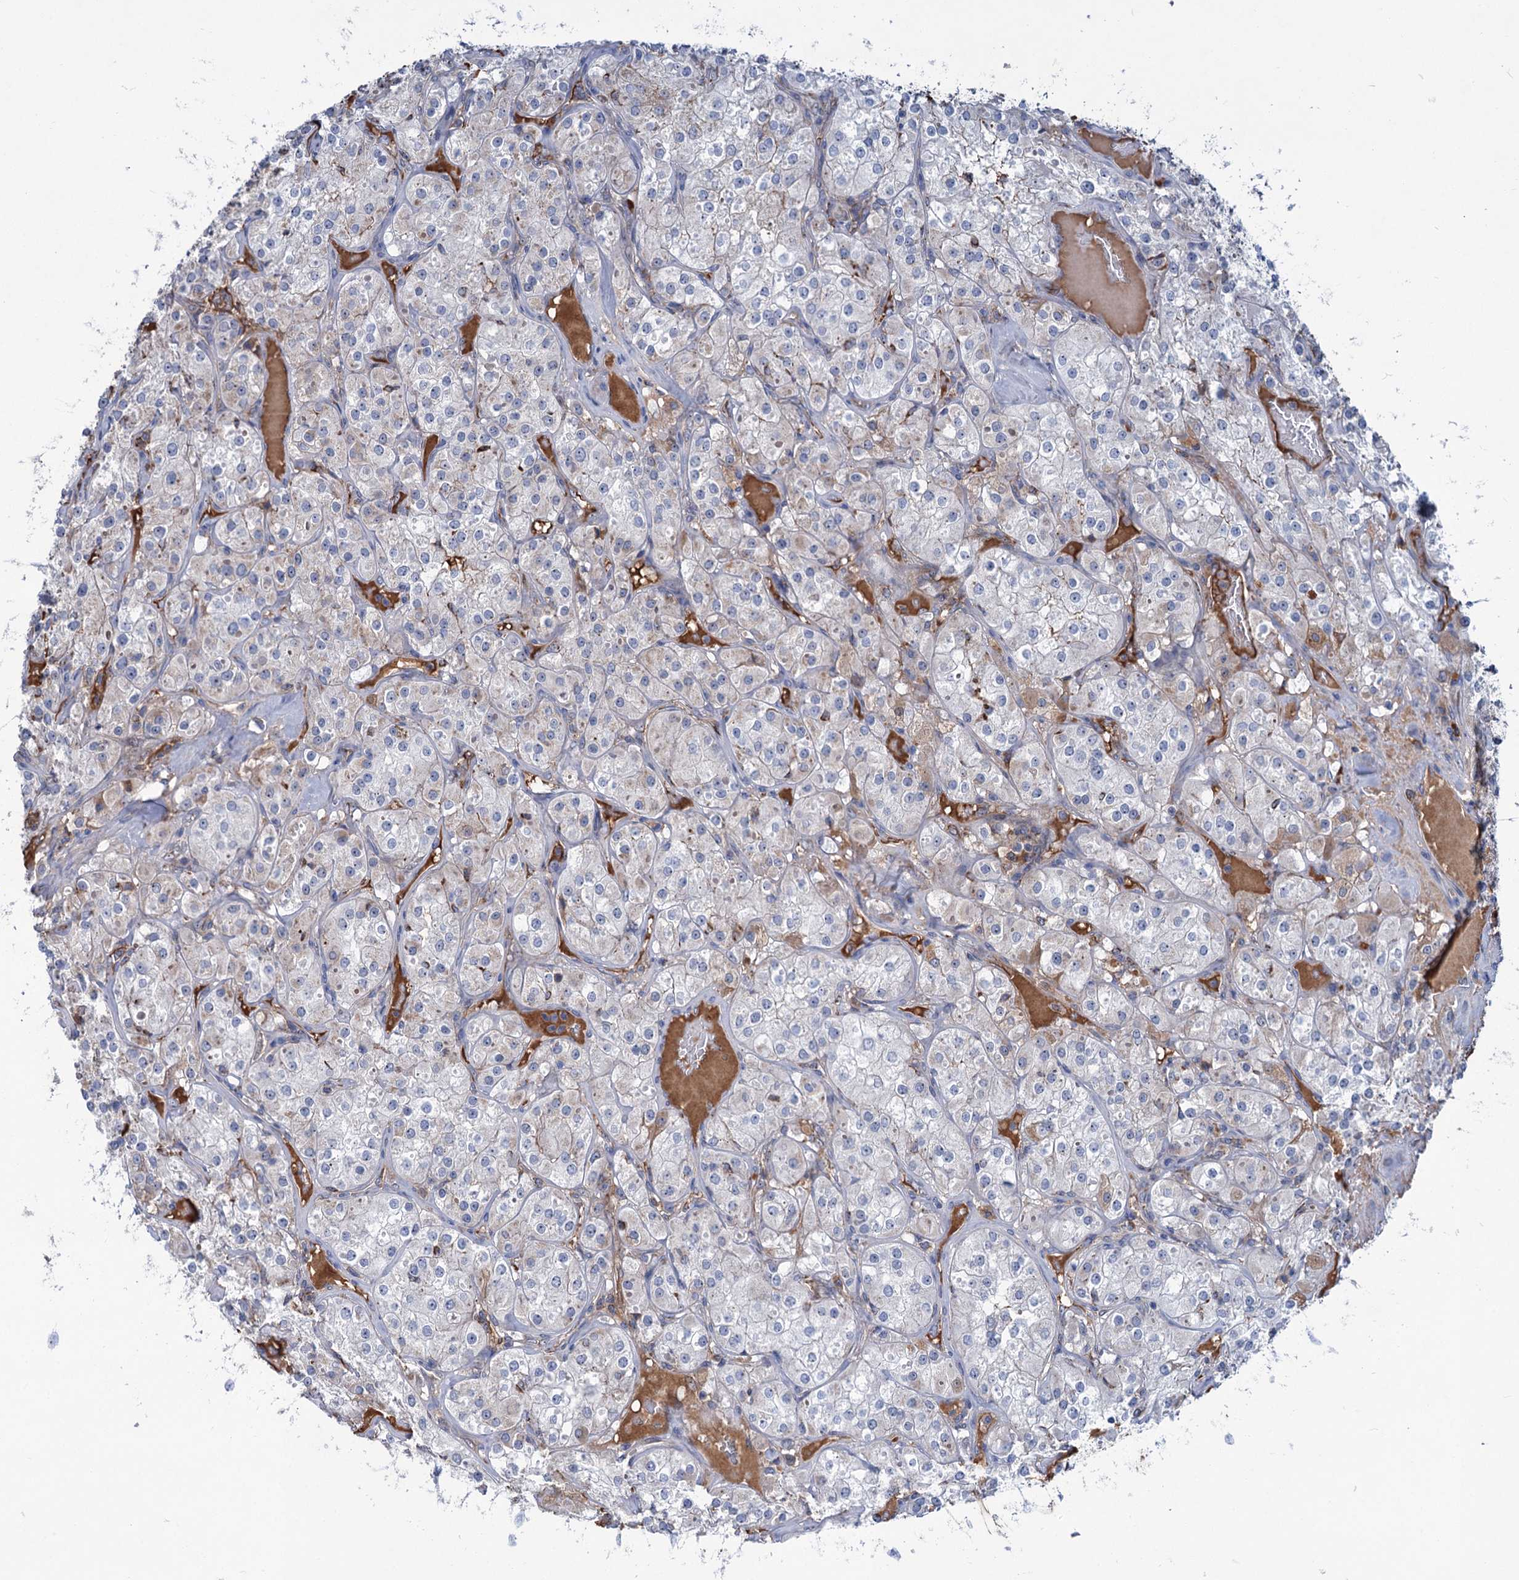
{"staining": {"intensity": "weak", "quantity": "<25%", "location": "cytoplasmic/membranous"}, "tissue": "renal cancer", "cell_type": "Tumor cells", "image_type": "cancer", "snomed": [{"axis": "morphology", "description": "Adenocarcinoma, NOS"}, {"axis": "topography", "description": "Kidney"}], "caption": "This is an immunohistochemistry micrograph of renal cancer. There is no expression in tumor cells.", "gene": "LPIN1", "patient": {"sex": "male", "age": 77}}